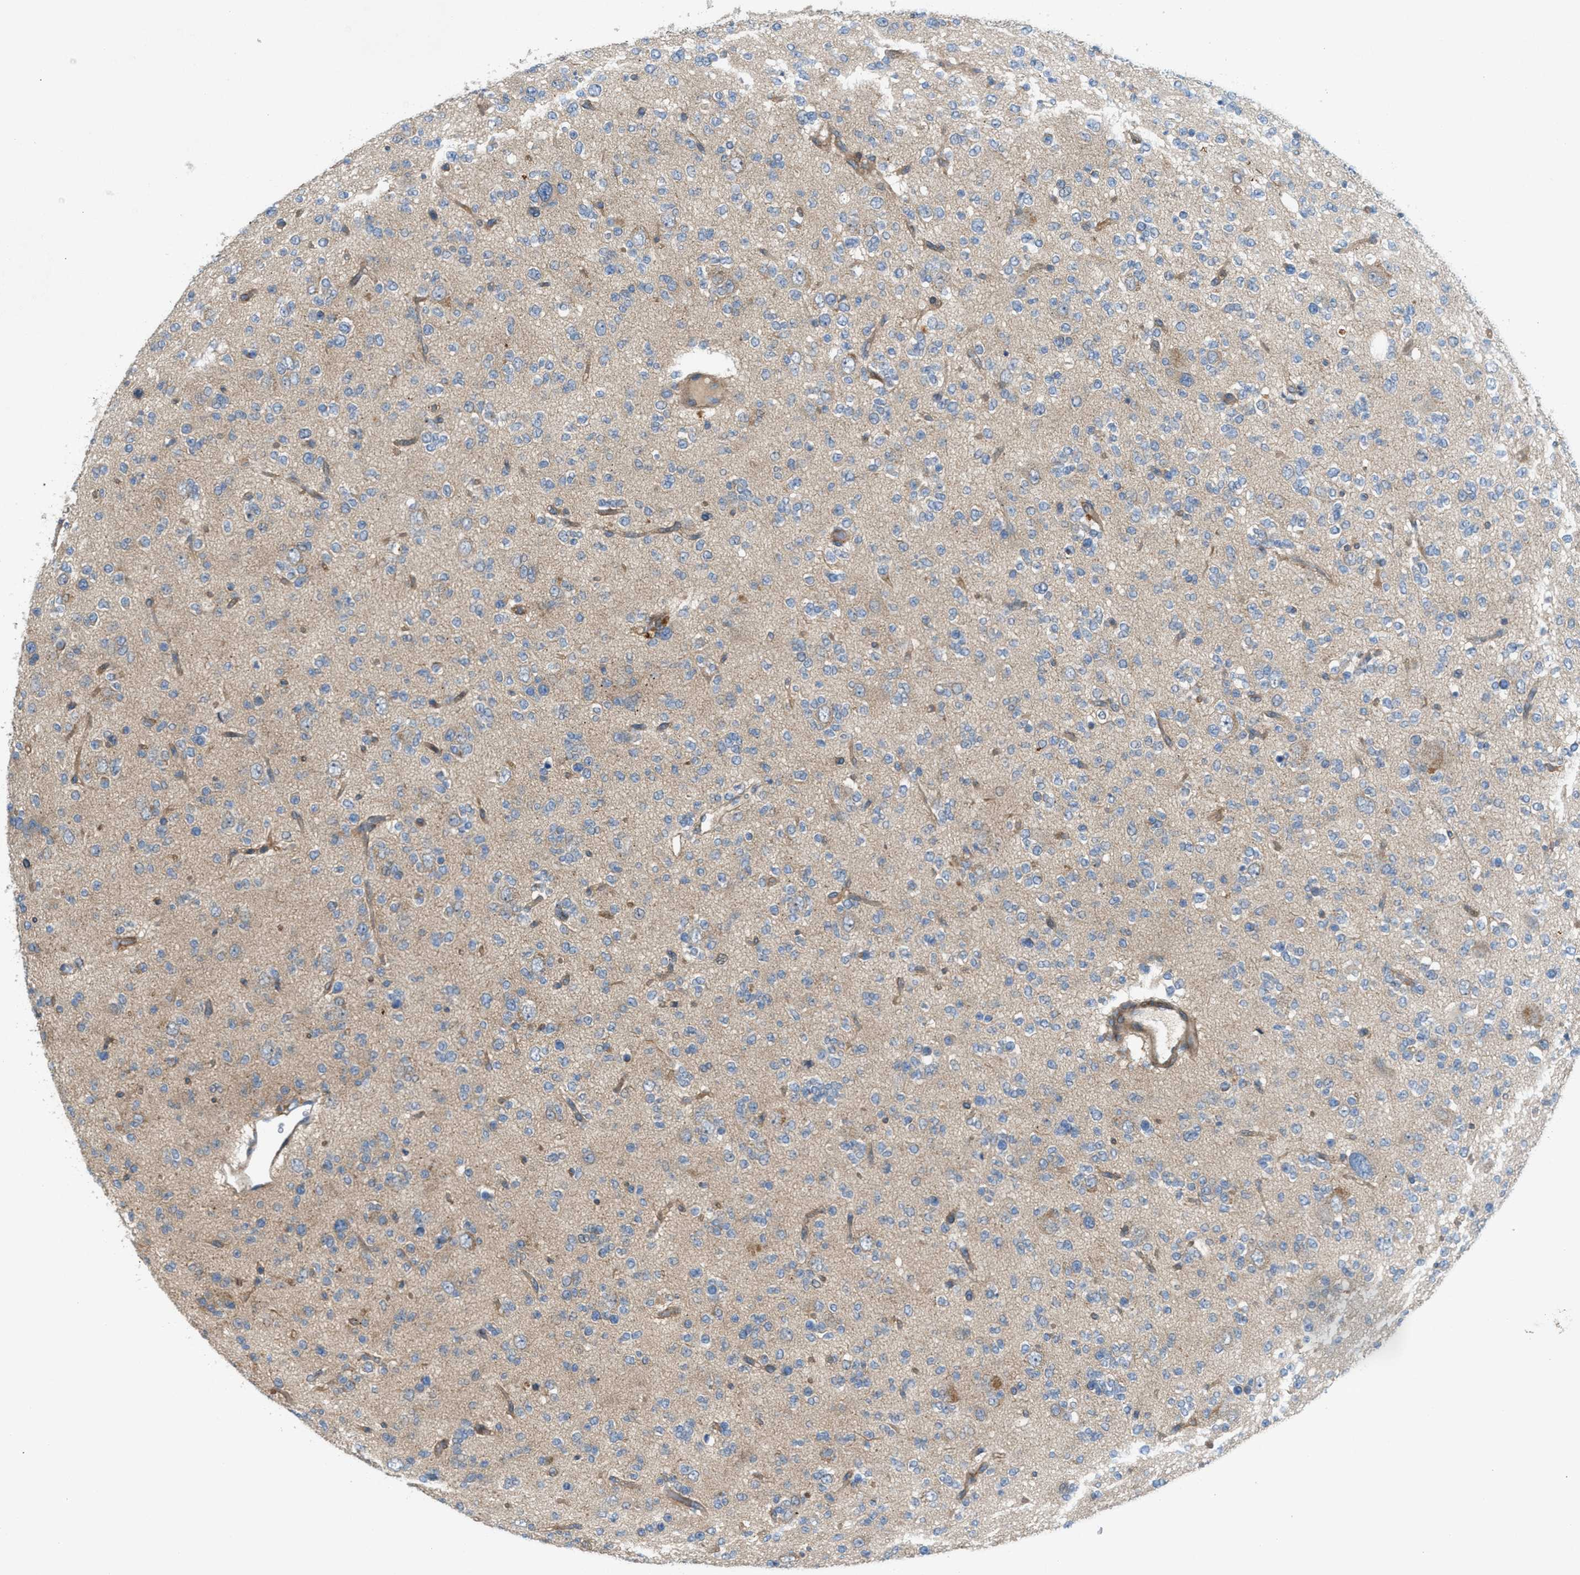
{"staining": {"intensity": "weak", "quantity": "<25%", "location": "cytoplasmic/membranous"}, "tissue": "glioma", "cell_type": "Tumor cells", "image_type": "cancer", "snomed": [{"axis": "morphology", "description": "Glioma, malignant, Low grade"}, {"axis": "topography", "description": "Brain"}], "caption": "A photomicrograph of human glioma is negative for staining in tumor cells.", "gene": "CYB5D1", "patient": {"sex": "male", "age": 38}}